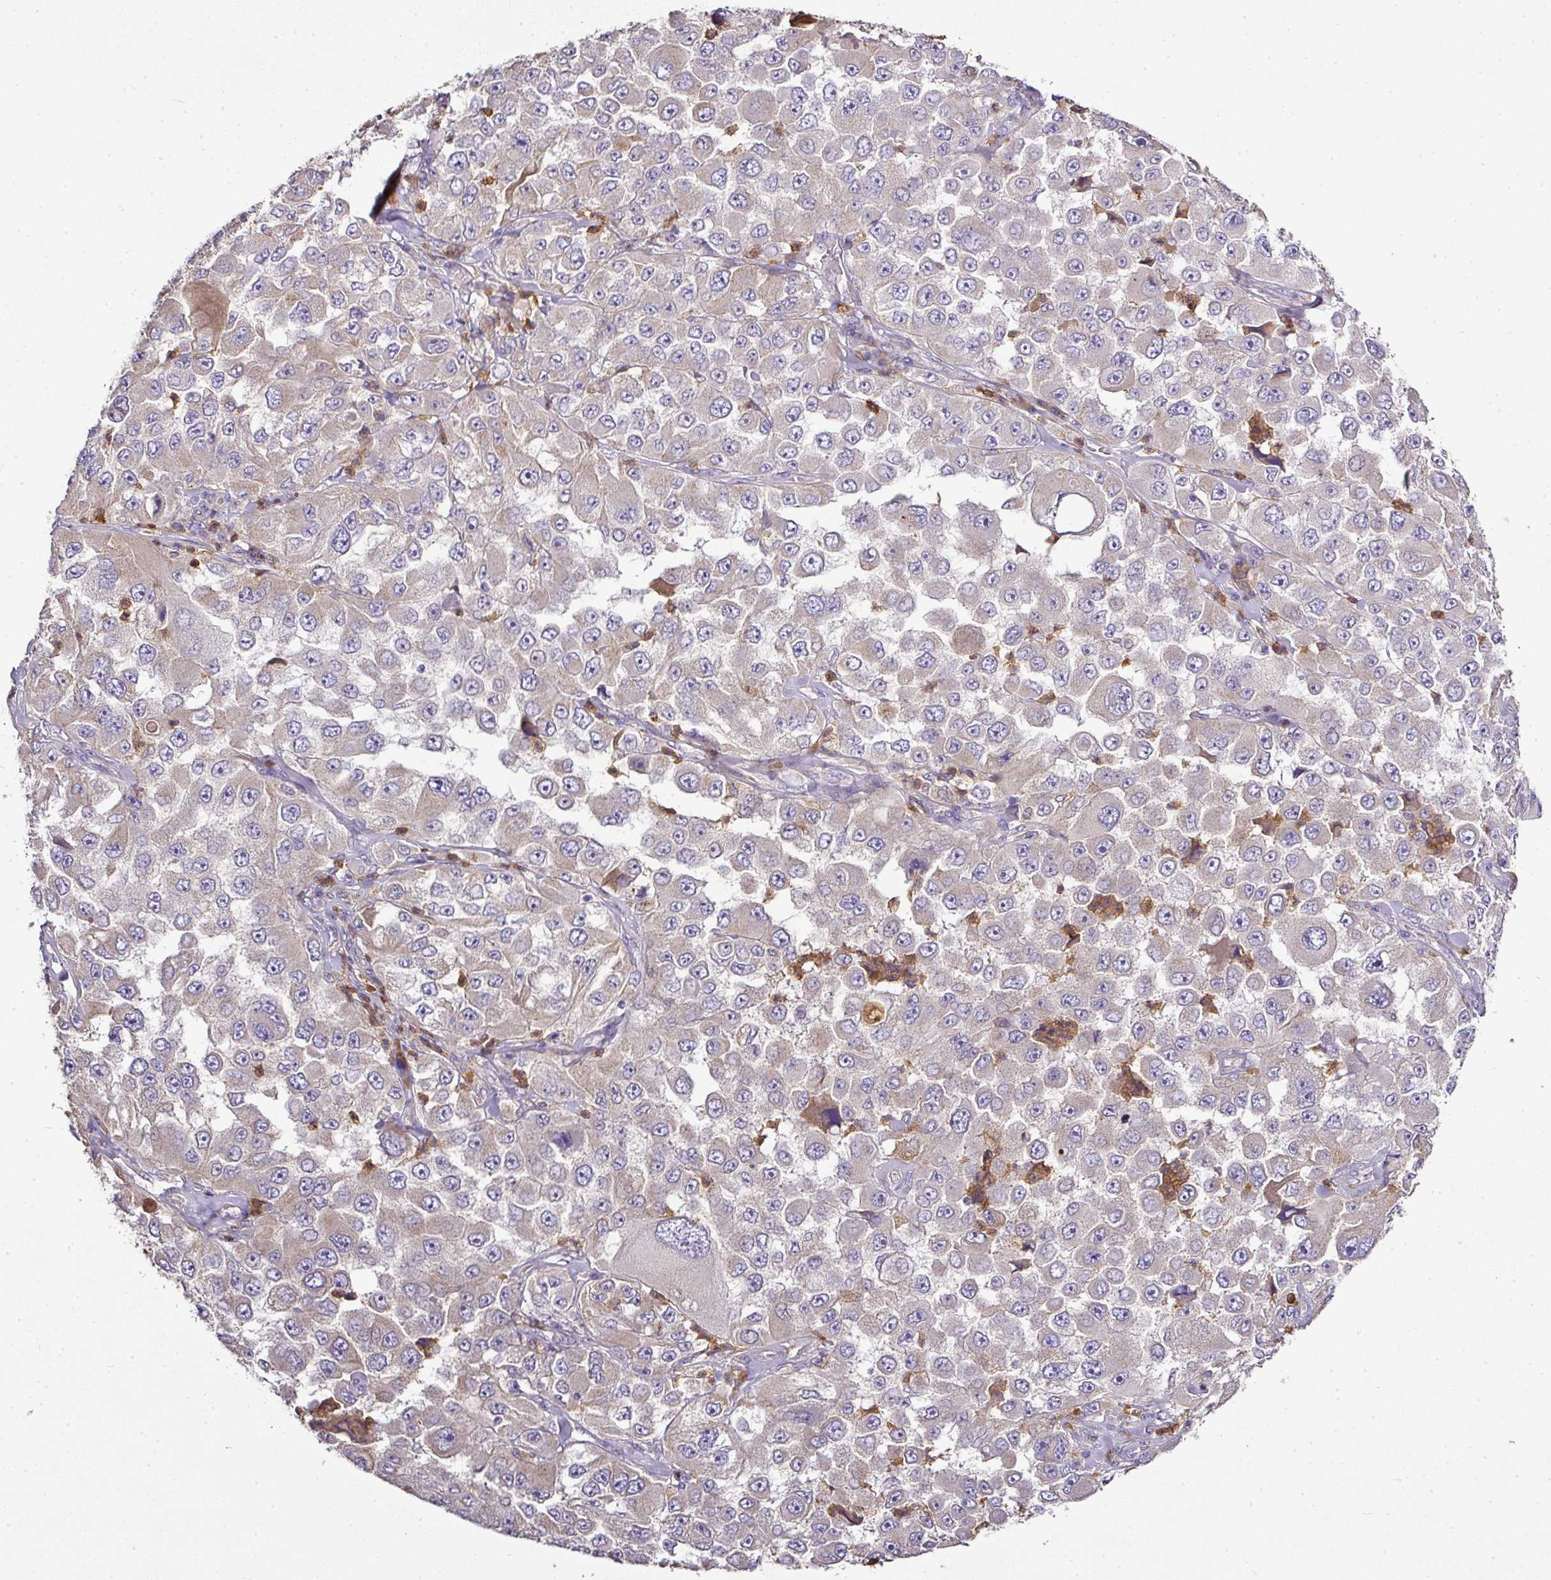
{"staining": {"intensity": "negative", "quantity": "none", "location": "none"}, "tissue": "melanoma", "cell_type": "Tumor cells", "image_type": "cancer", "snomed": [{"axis": "morphology", "description": "Malignant melanoma, Metastatic site"}, {"axis": "topography", "description": "Lymph node"}], "caption": "Immunohistochemistry of melanoma displays no expression in tumor cells.", "gene": "CAB39L", "patient": {"sex": "male", "age": 62}}